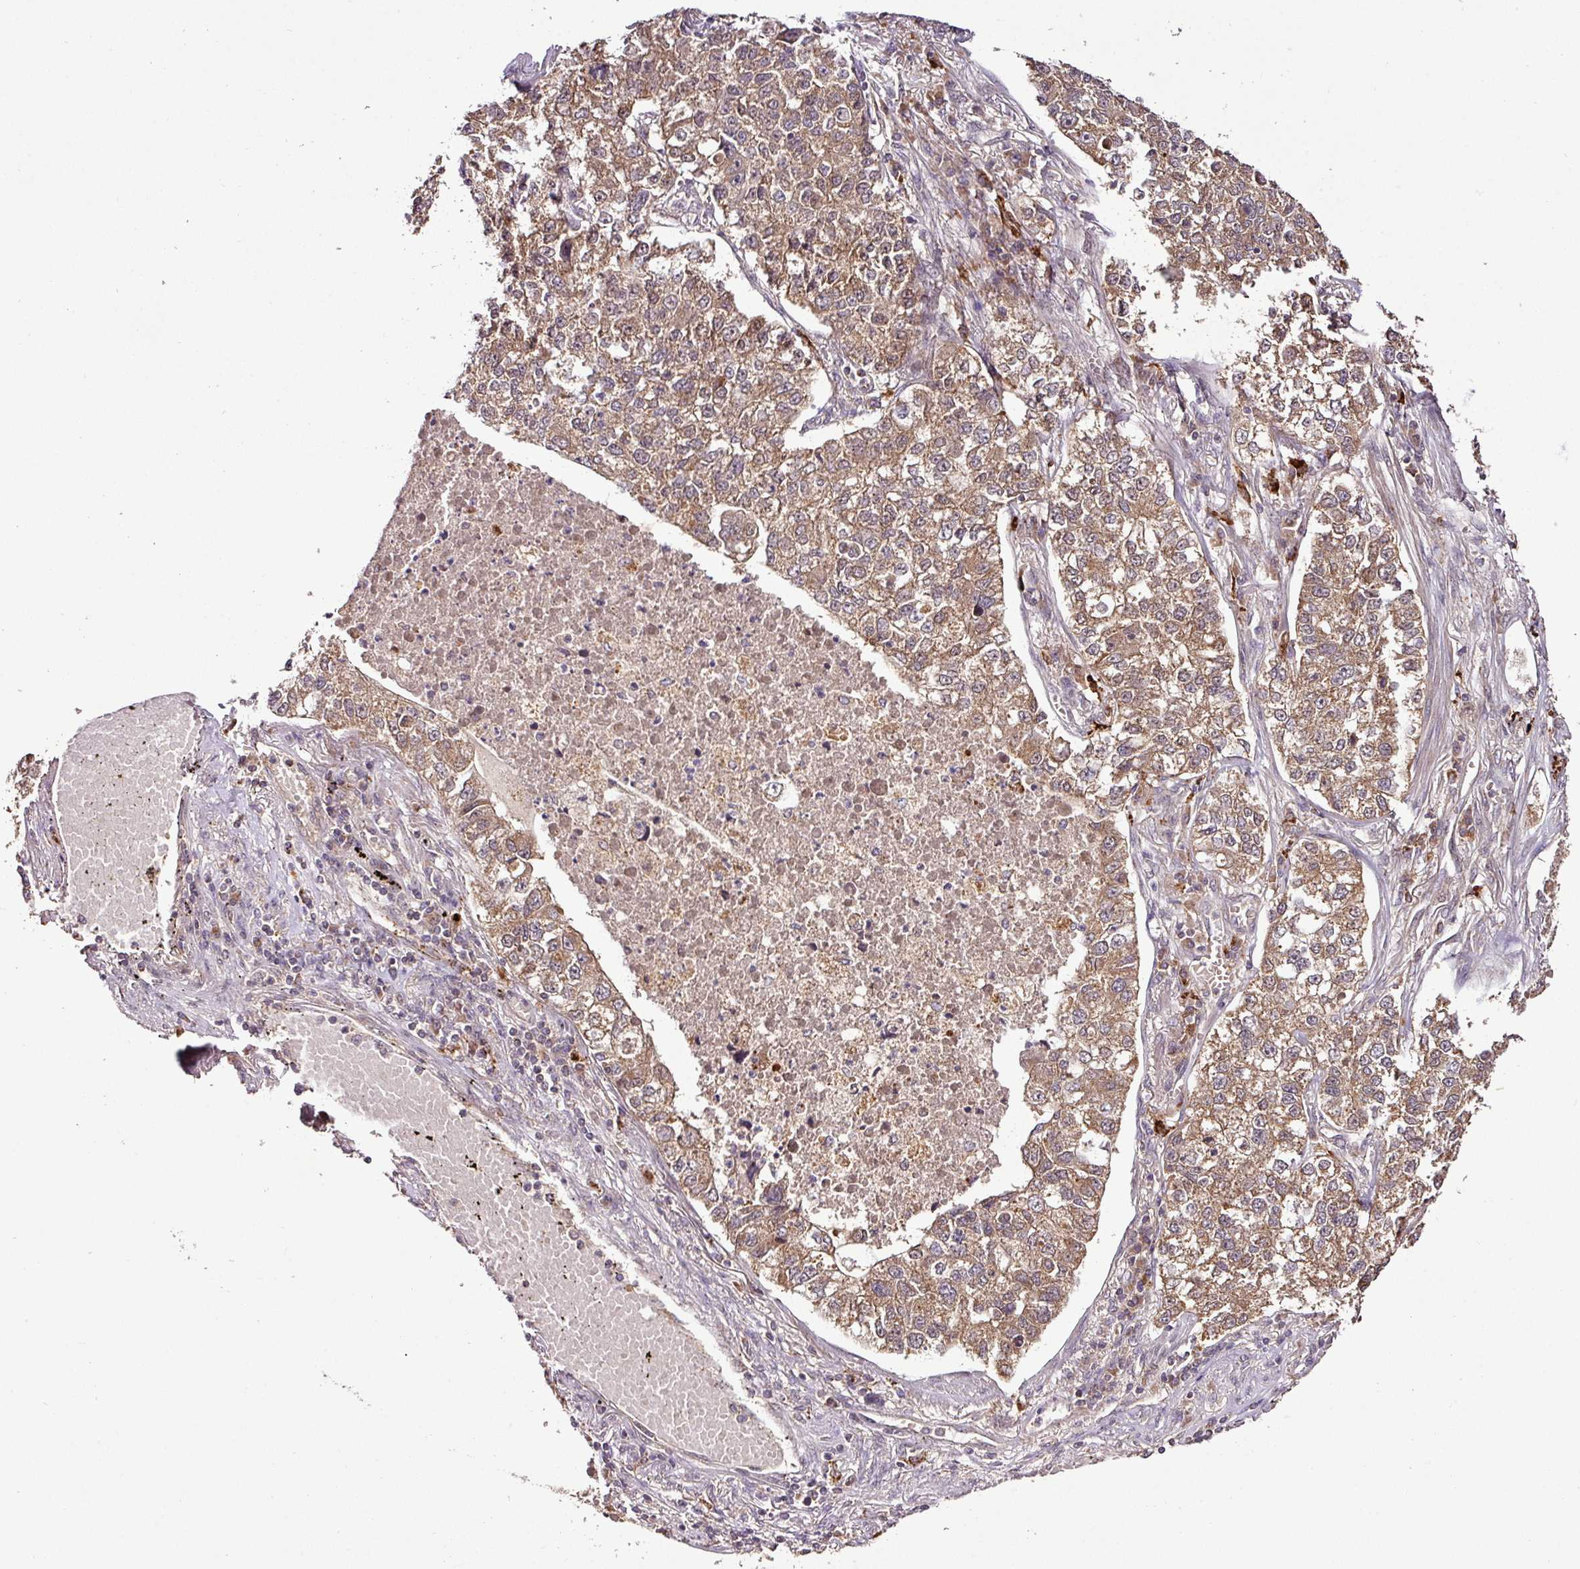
{"staining": {"intensity": "moderate", "quantity": ">75%", "location": "cytoplasmic/membranous"}, "tissue": "lung cancer", "cell_type": "Tumor cells", "image_type": "cancer", "snomed": [{"axis": "morphology", "description": "Adenocarcinoma, NOS"}, {"axis": "topography", "description": "Lung"}], "caption": "An image showing moderate cytoplasmic/membranous staining in approximately >75% of tumor cells in lung adenocarcinoma, as visualized by brown immunohistochemical staining.", "gene": "FAIM", "patient": {"sex": "male", "age": 49}}